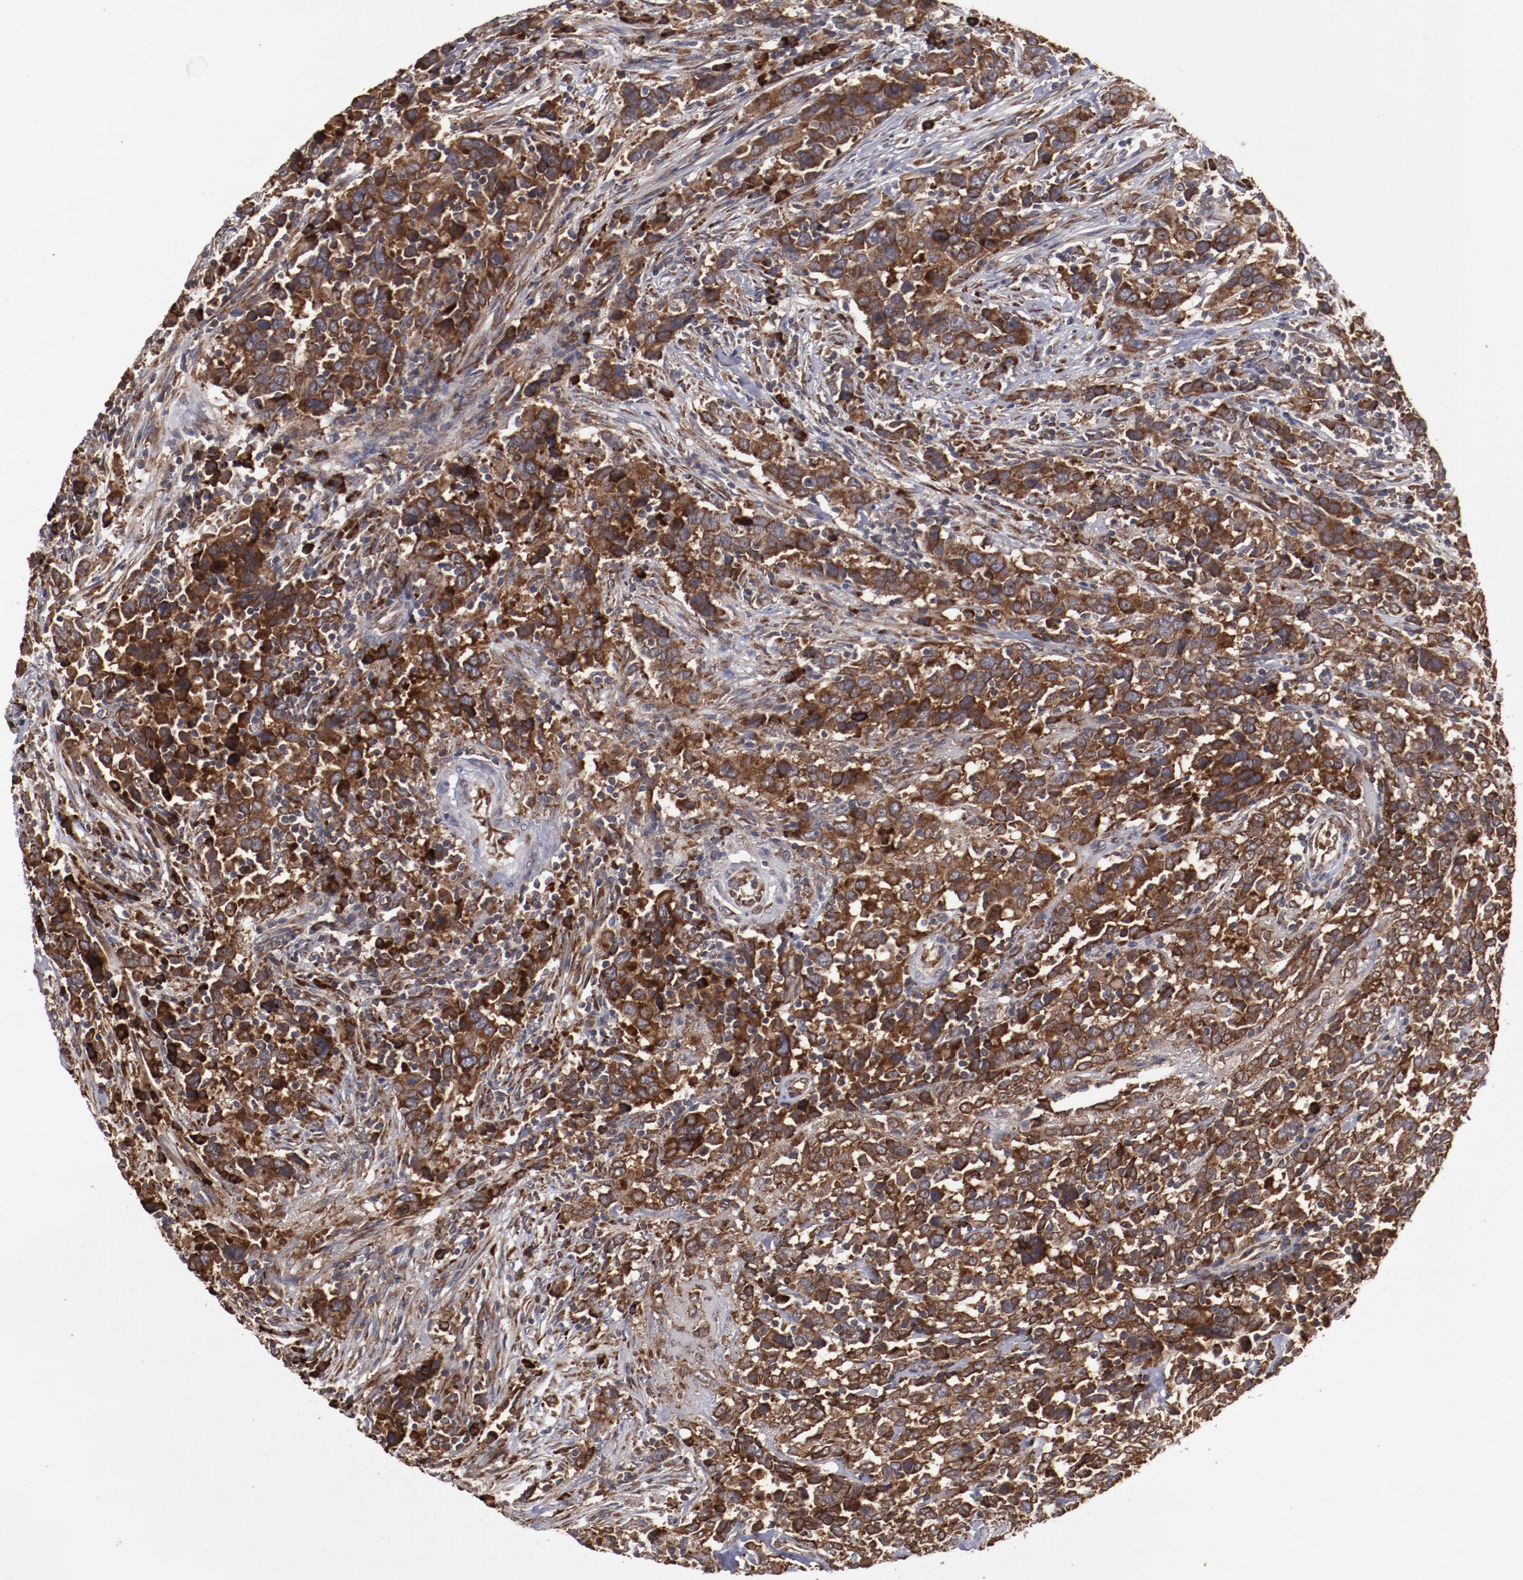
{"staining": {"intensity": "strong", "quantity": ">75%", "location": "cytoplasmic/membranous"}, "tissue": "urothelial cancer", "cell_type": "Tumor cells", "image_type": "cancer", "snomed": [{"axis": "morphology", "description": "Urothelial carcinoma, High grade"}, {"axis": "topography", "description": "Urinary bladder"}], "caption": "The photomicrograph reveals a brown stain indicating the presence of a protein in the cytoplasmic/membranous of tumor cells in urothelial cancer.", "gene": "RPS4Y1", "patient": {"sex": "male", "age": 61}}